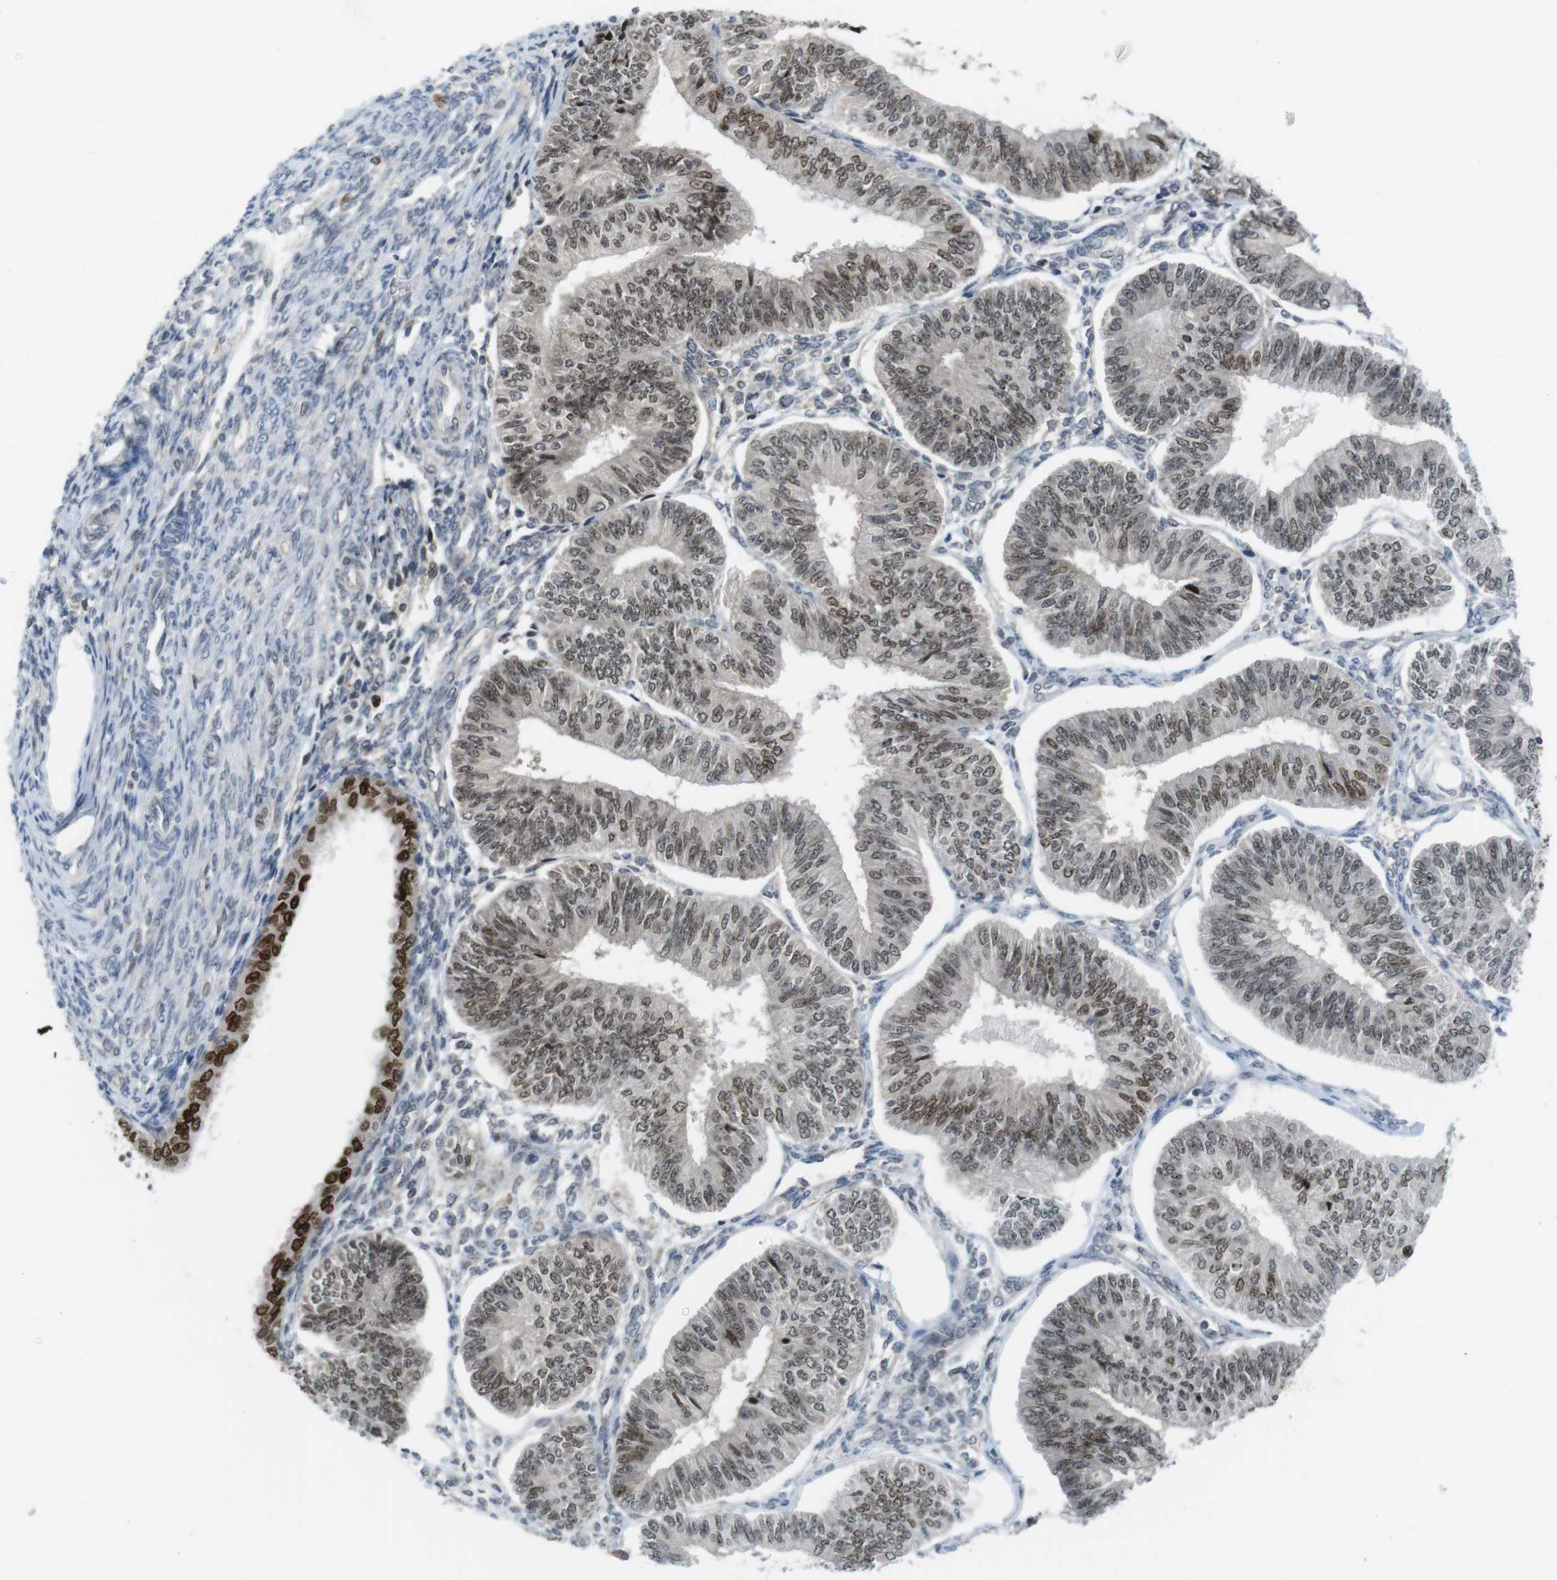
{"staining": {"intensity": "moderate", "quantity": "25%-75%", "location": "nuclear"}, "tissue": "endometrial cancer", "cell_type": "Tumor cells", "image_type": "cancer", "snomed": [{"axis": "morphology", "description": "Adenocarcinoma, NOS"}, {"axis": "topography", "description": "Endometrium"}], "caption": "Endometrial adenocarcinoma tissue reveals moderate nuclear positivity in about 25%-75% of tumor cells, visualized by immunohistochemistry. The protein of interest is stained brown, and the nuclei are stained in blue (DAB IHC with brightfield microscopy, high magnification).", "gene": "RCC1", "patient": {"sex": "female", "age": 58}}